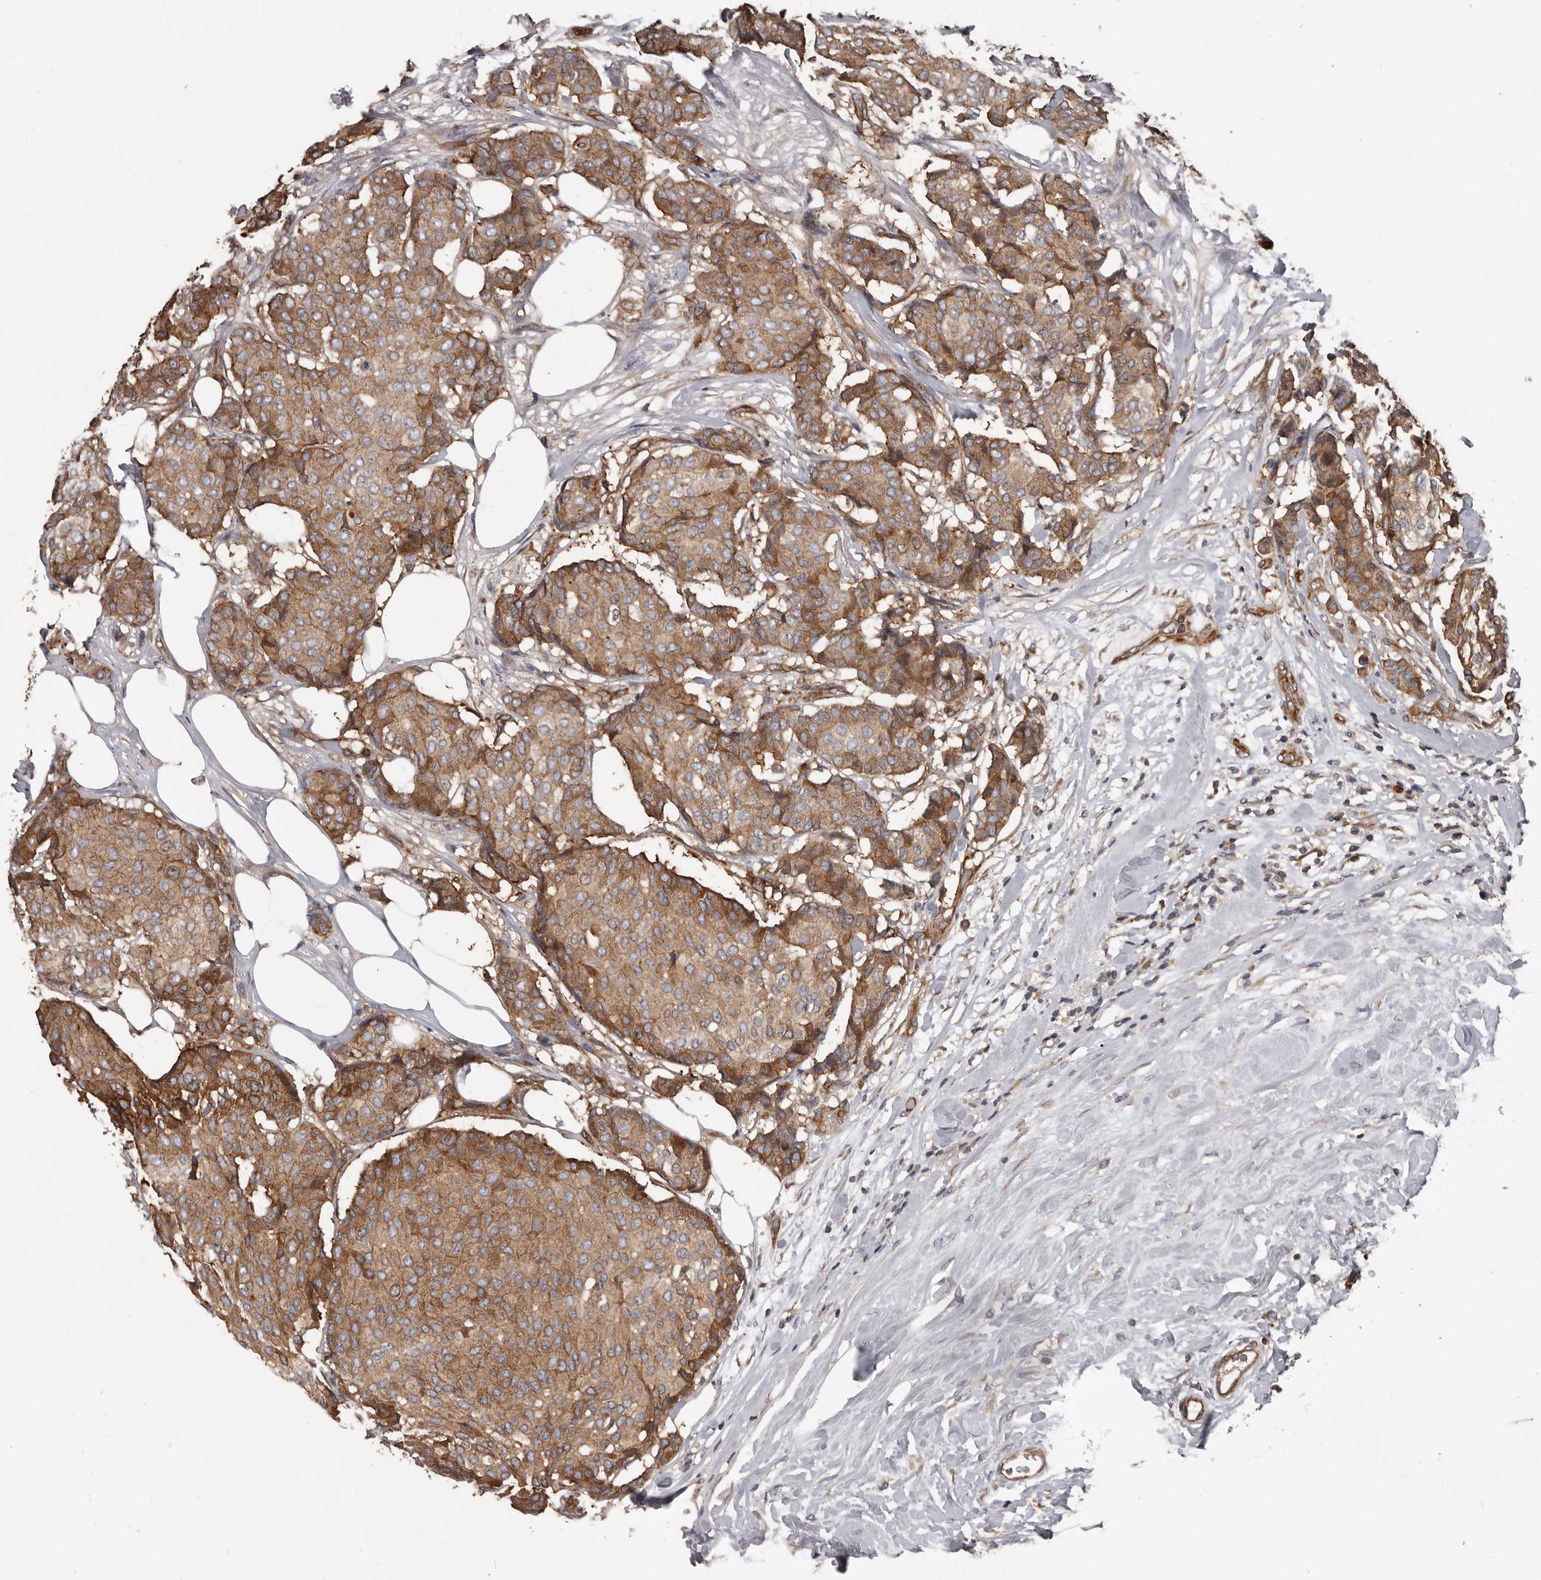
{"staining": {"intensity": "moderate", "quantity": ">75%", "location": "cytoplasmic/membranous"}, "tissue": "breast cancer", "cell_type": "Tumor cells", "image_type": "cancer", "snomed": [{"axis": "morphology", "description": "Duct carcinoma"}, {"axis": "topography", "description": "Breast"}], "caption": "A brown stain shows moderate cytoplasmic/membranous expression of a protein in breast invasive ductal carcinoma tumor cells. (DAB IHC with brightfield microscopy, high magnification).", "gene": "PNRC2", "patient": {"sex": "female", "age": 75}}